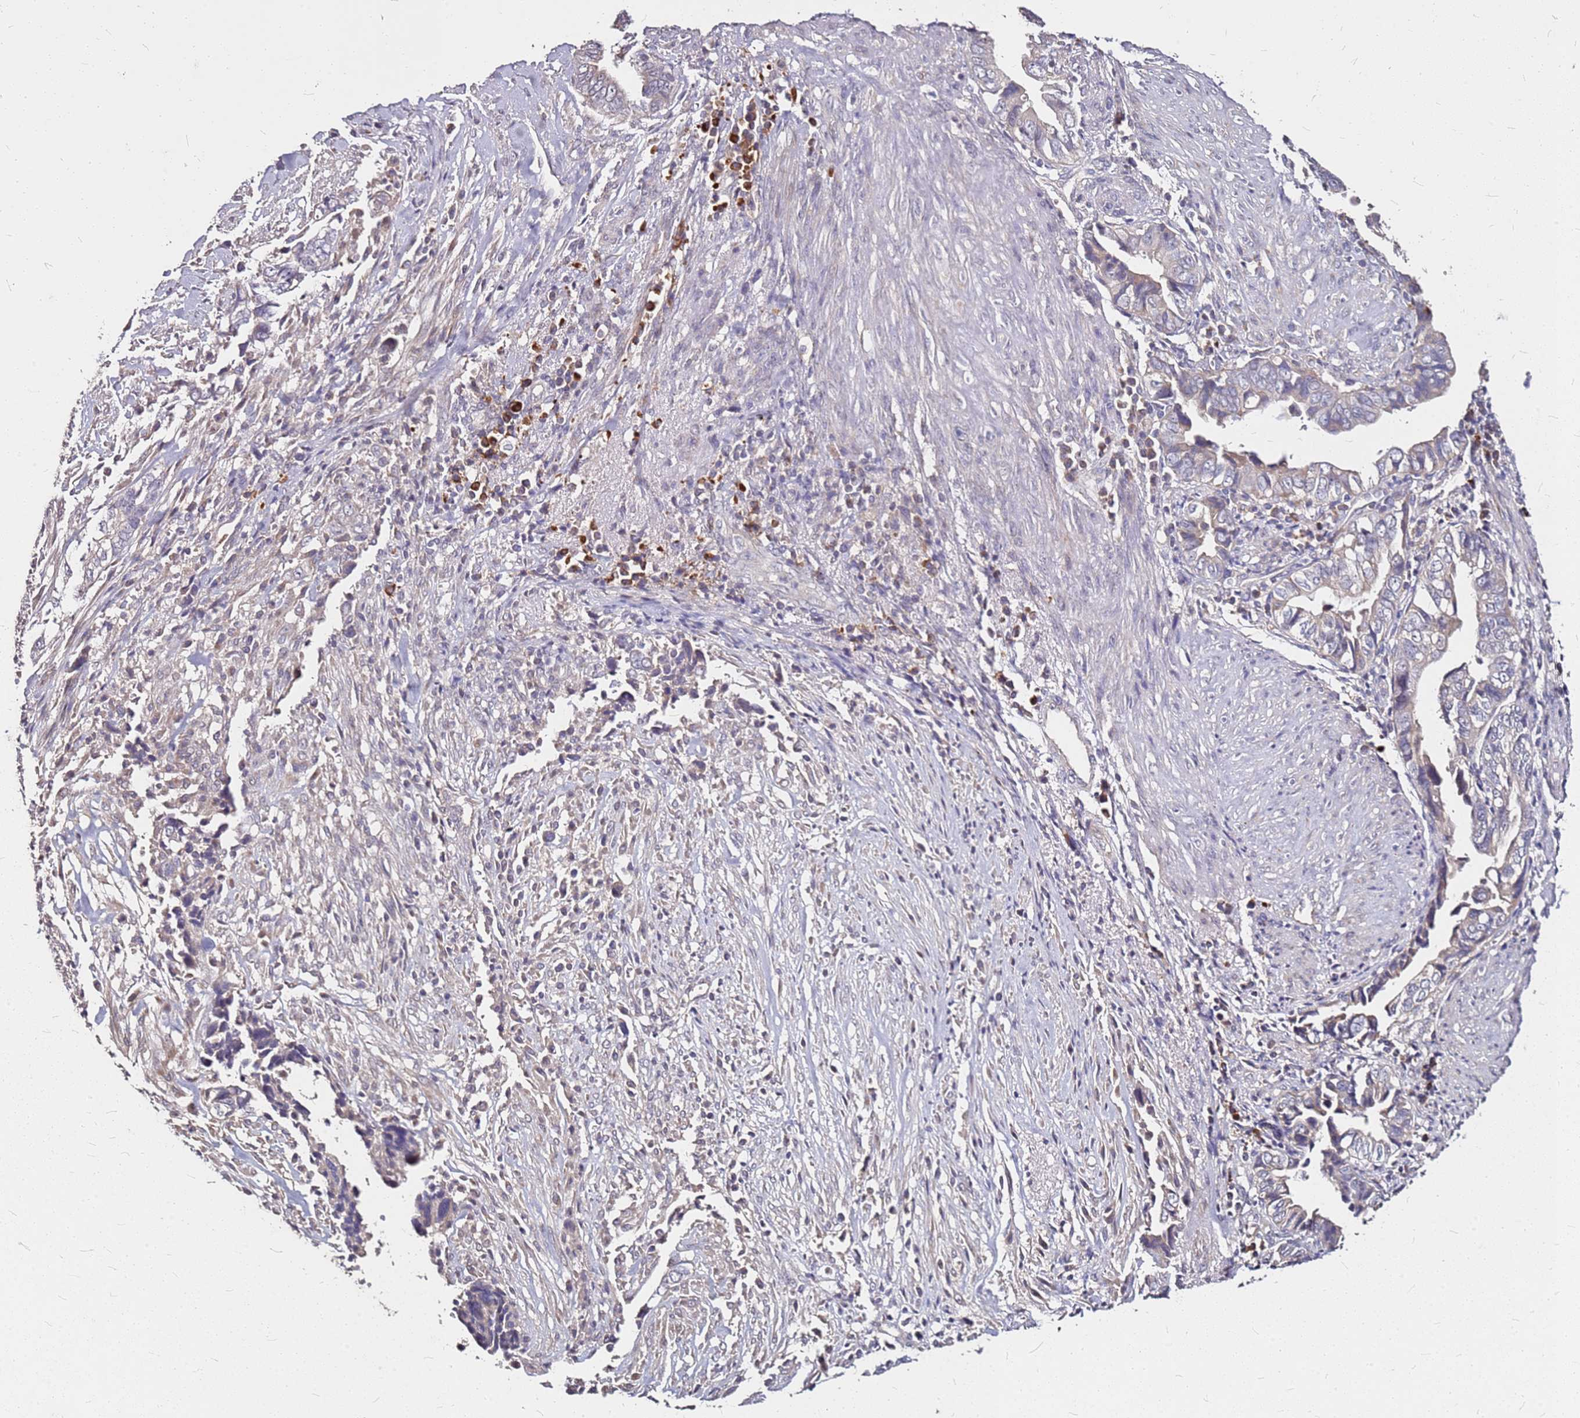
{"staining": {"intensity": "weak", "quantity": "<25%", "location": "cytoplasmic/membranous"}, "tissue": "liver cancer", "cell_type": "Tumor cells", "image_type": "cancer", "snomed": [{"axis": "morphology", "description": "Cholangiocarcinoma"}, {"axis": "topography", "description": "Liver"}], "caption": "Immunohistochemical staining of human liver cancer (cholangiocarcinoma) reveals no significant positivity in tumor cells.", "gene": "DCDC2C", "patient": {"sex": "female", "age": 79}}